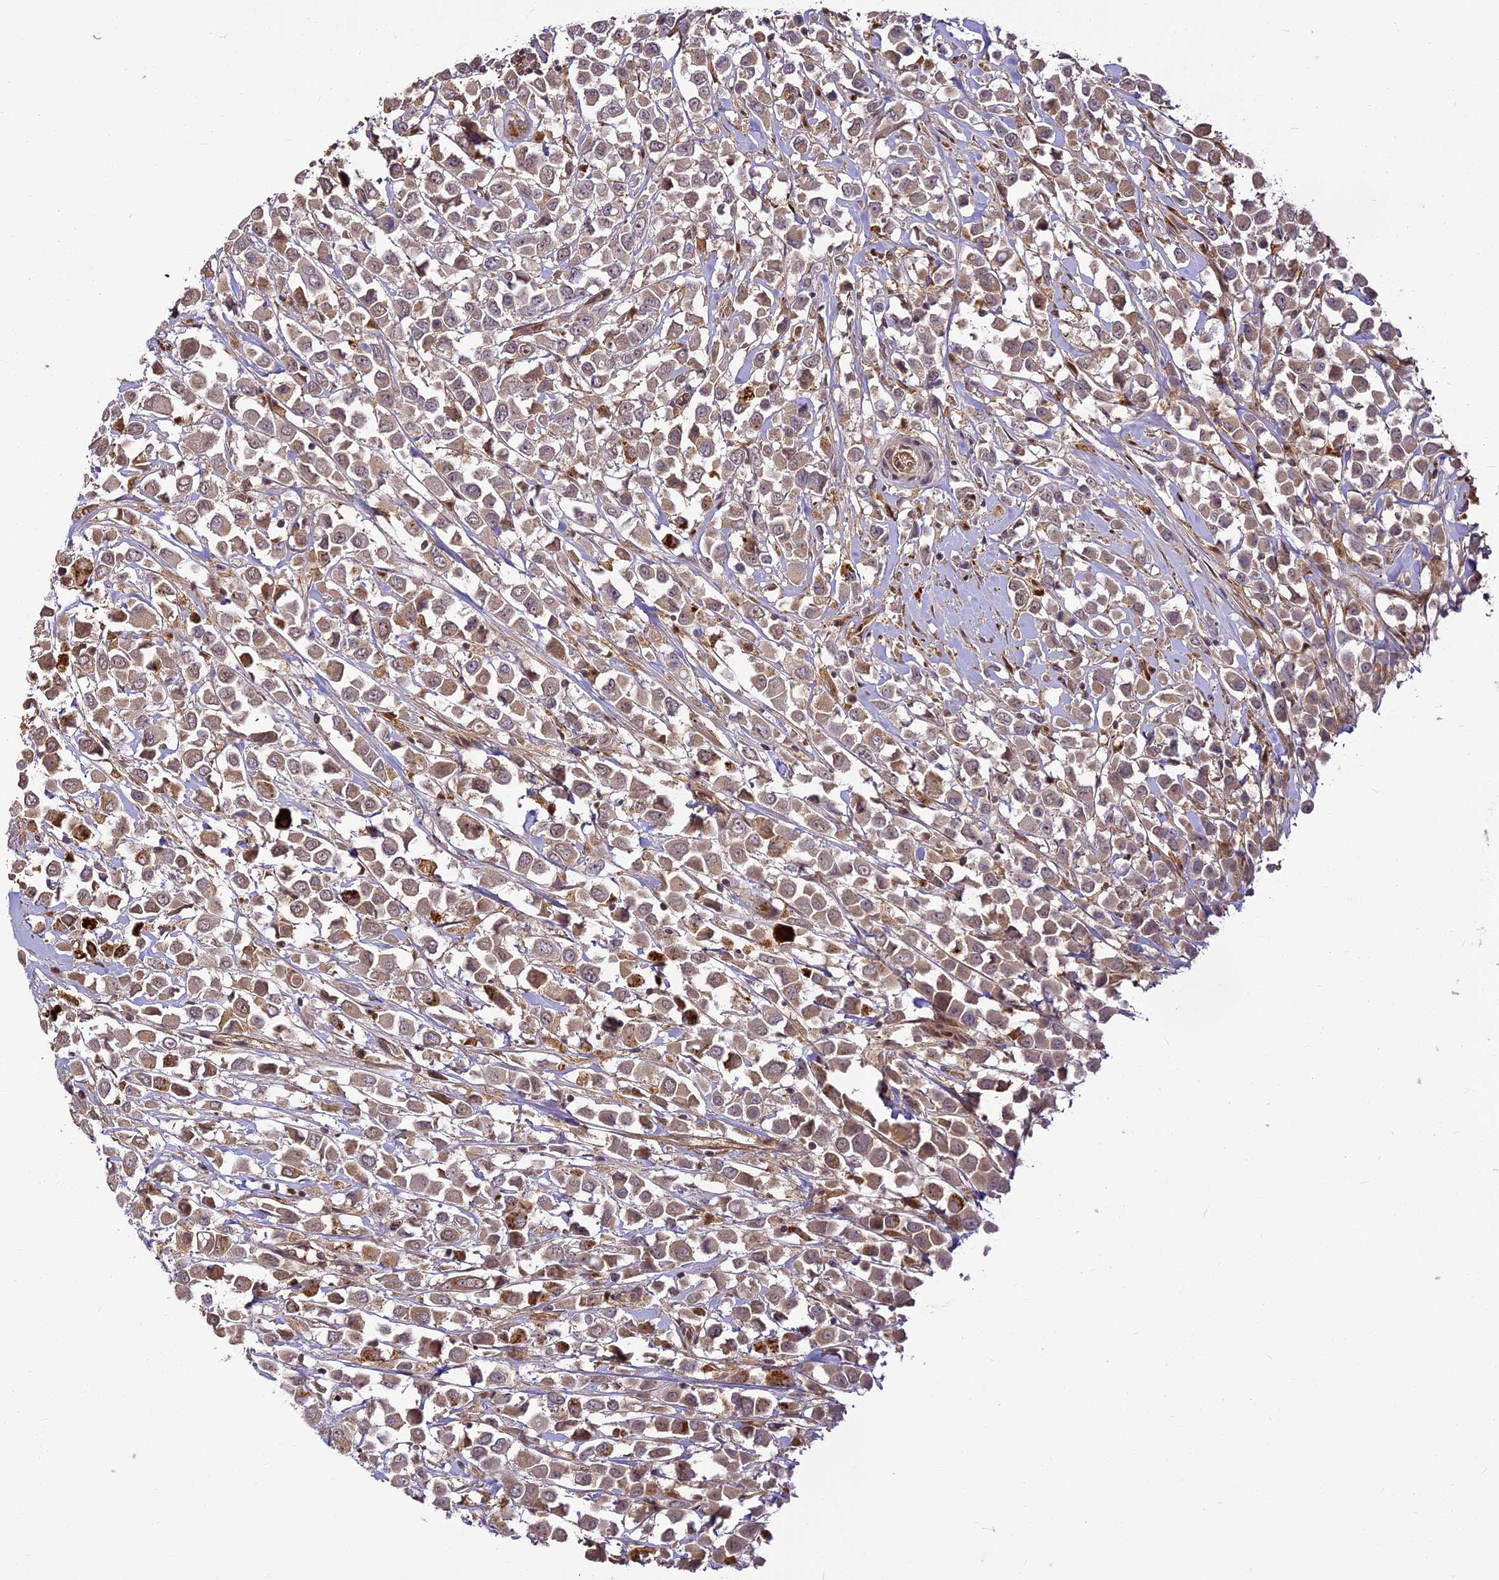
{"staining": {"intensity": "strong", "quantity": "<25%", "location": "cytoplasmic/membranous"}, "tissue": "breast cancer", "cell_type": "Tumor cells", "image_type": "cancer", "snomed": [{"axis": "morphology", "description": "Duct carcinoma"}, {"axis": "topography", "description": "Breast"}], "caption": "This is an image of immunohistochemistry staining of breast intraductal carcinoma, which shows strong positivity in the cytoplasmic/membranous of tumor cells.", "gene": "BCDIN3D", "patient": {"sex": "female", "age": 61}}